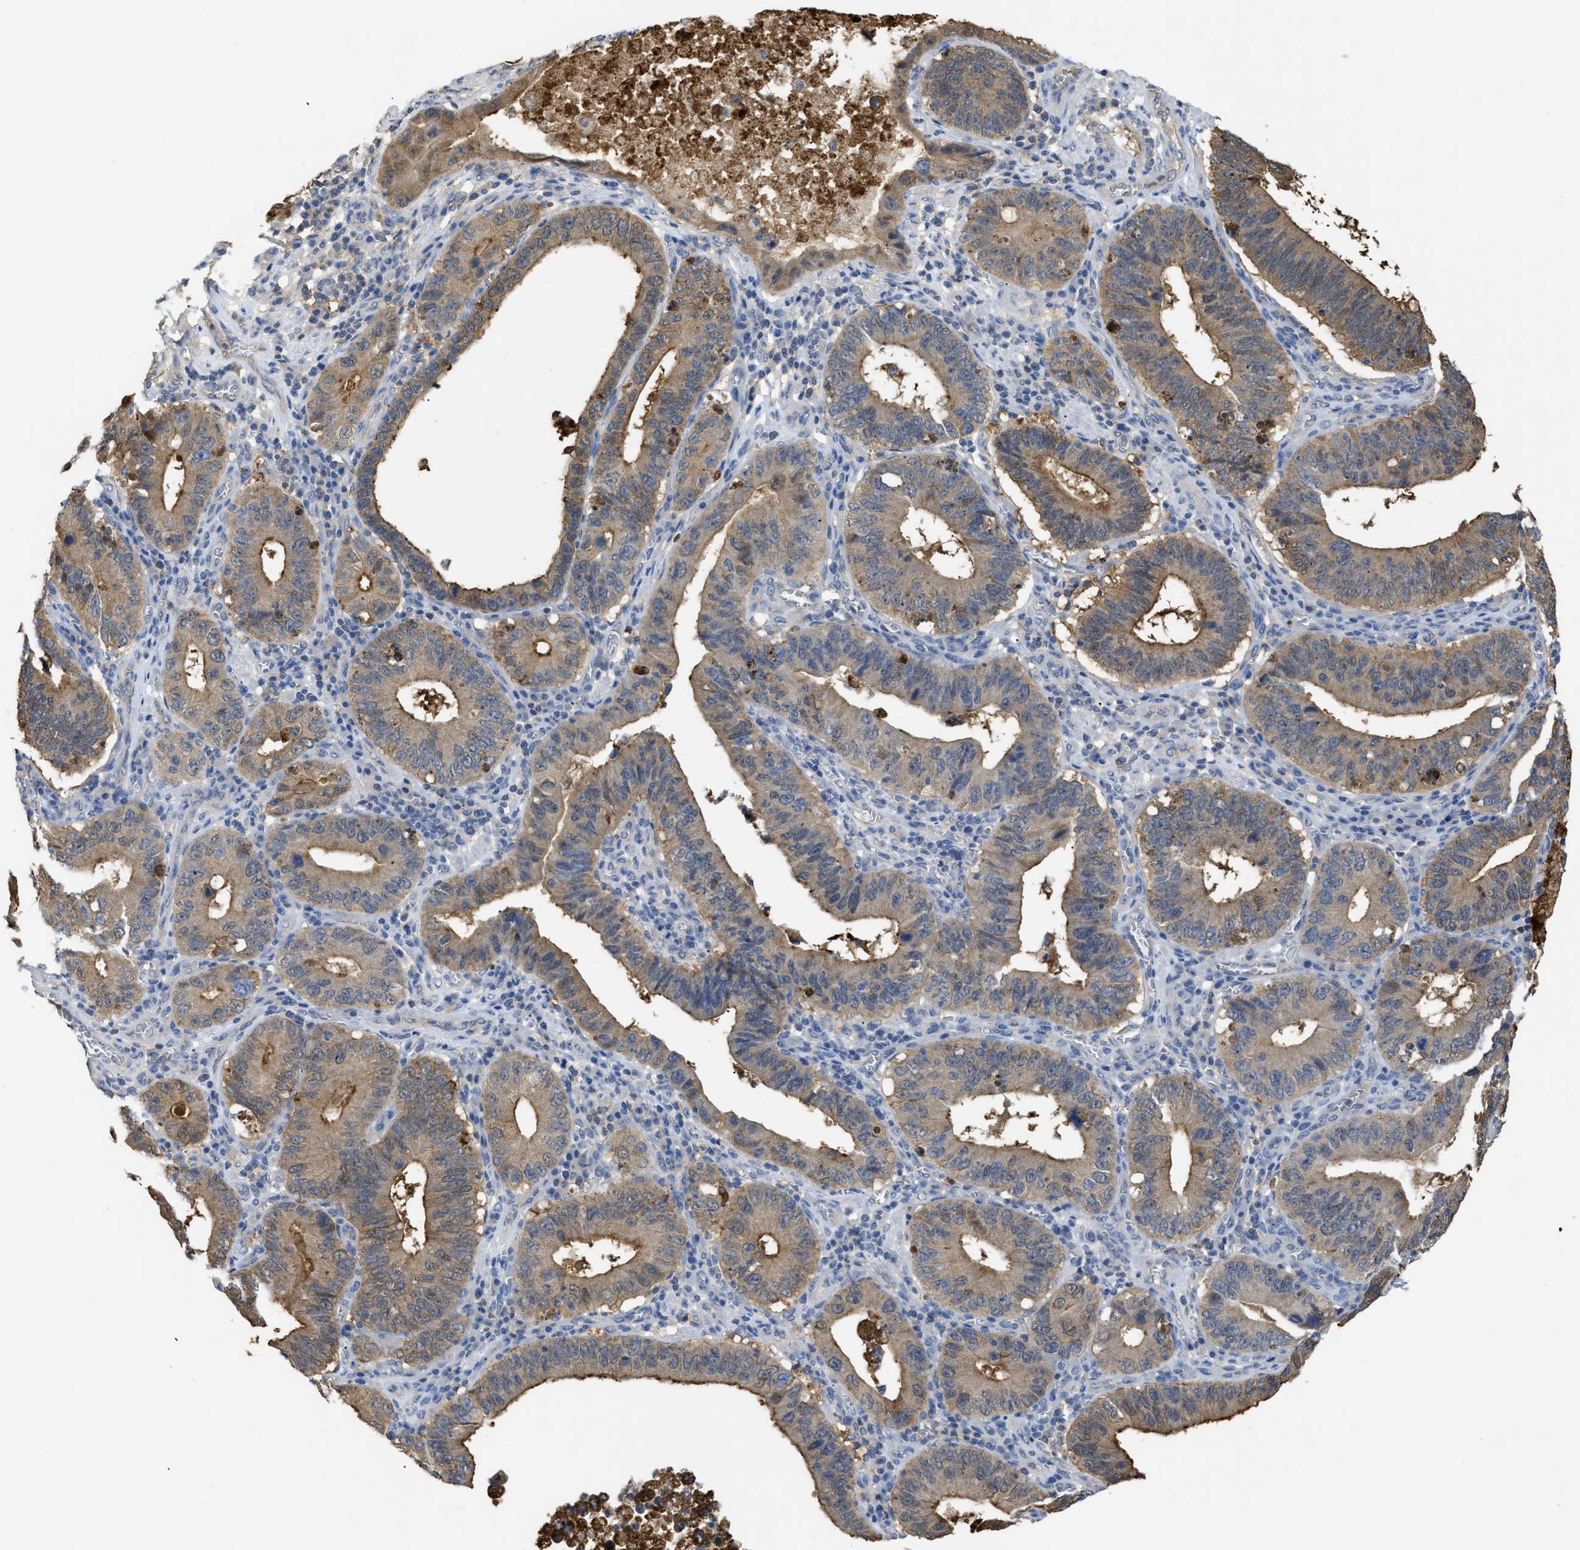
{"staining": {"intensity": "moderate", "quantity": ">75%", "location": "cytoplasmic/membranous,nuclear"}, "tissue": "stomach cancer", "cell_type": "Tumor cells", "image_type": "cancer", "snomed": [{"axis": "morphology", "description": "Adenocarcinoma, NOS"}, {"axis": "topography", "description": "Stomach"}, {"axis": "topography", "description": "Gastric cardia"}], "caption": "Protein staining demonstrates moderate cytoplasmic/membranous and nuclear positivity in approximately >75% of tumor cells in stomach cancer.", "gene": "ANXA4", "patient": {"sex": "male", "age": 59}}